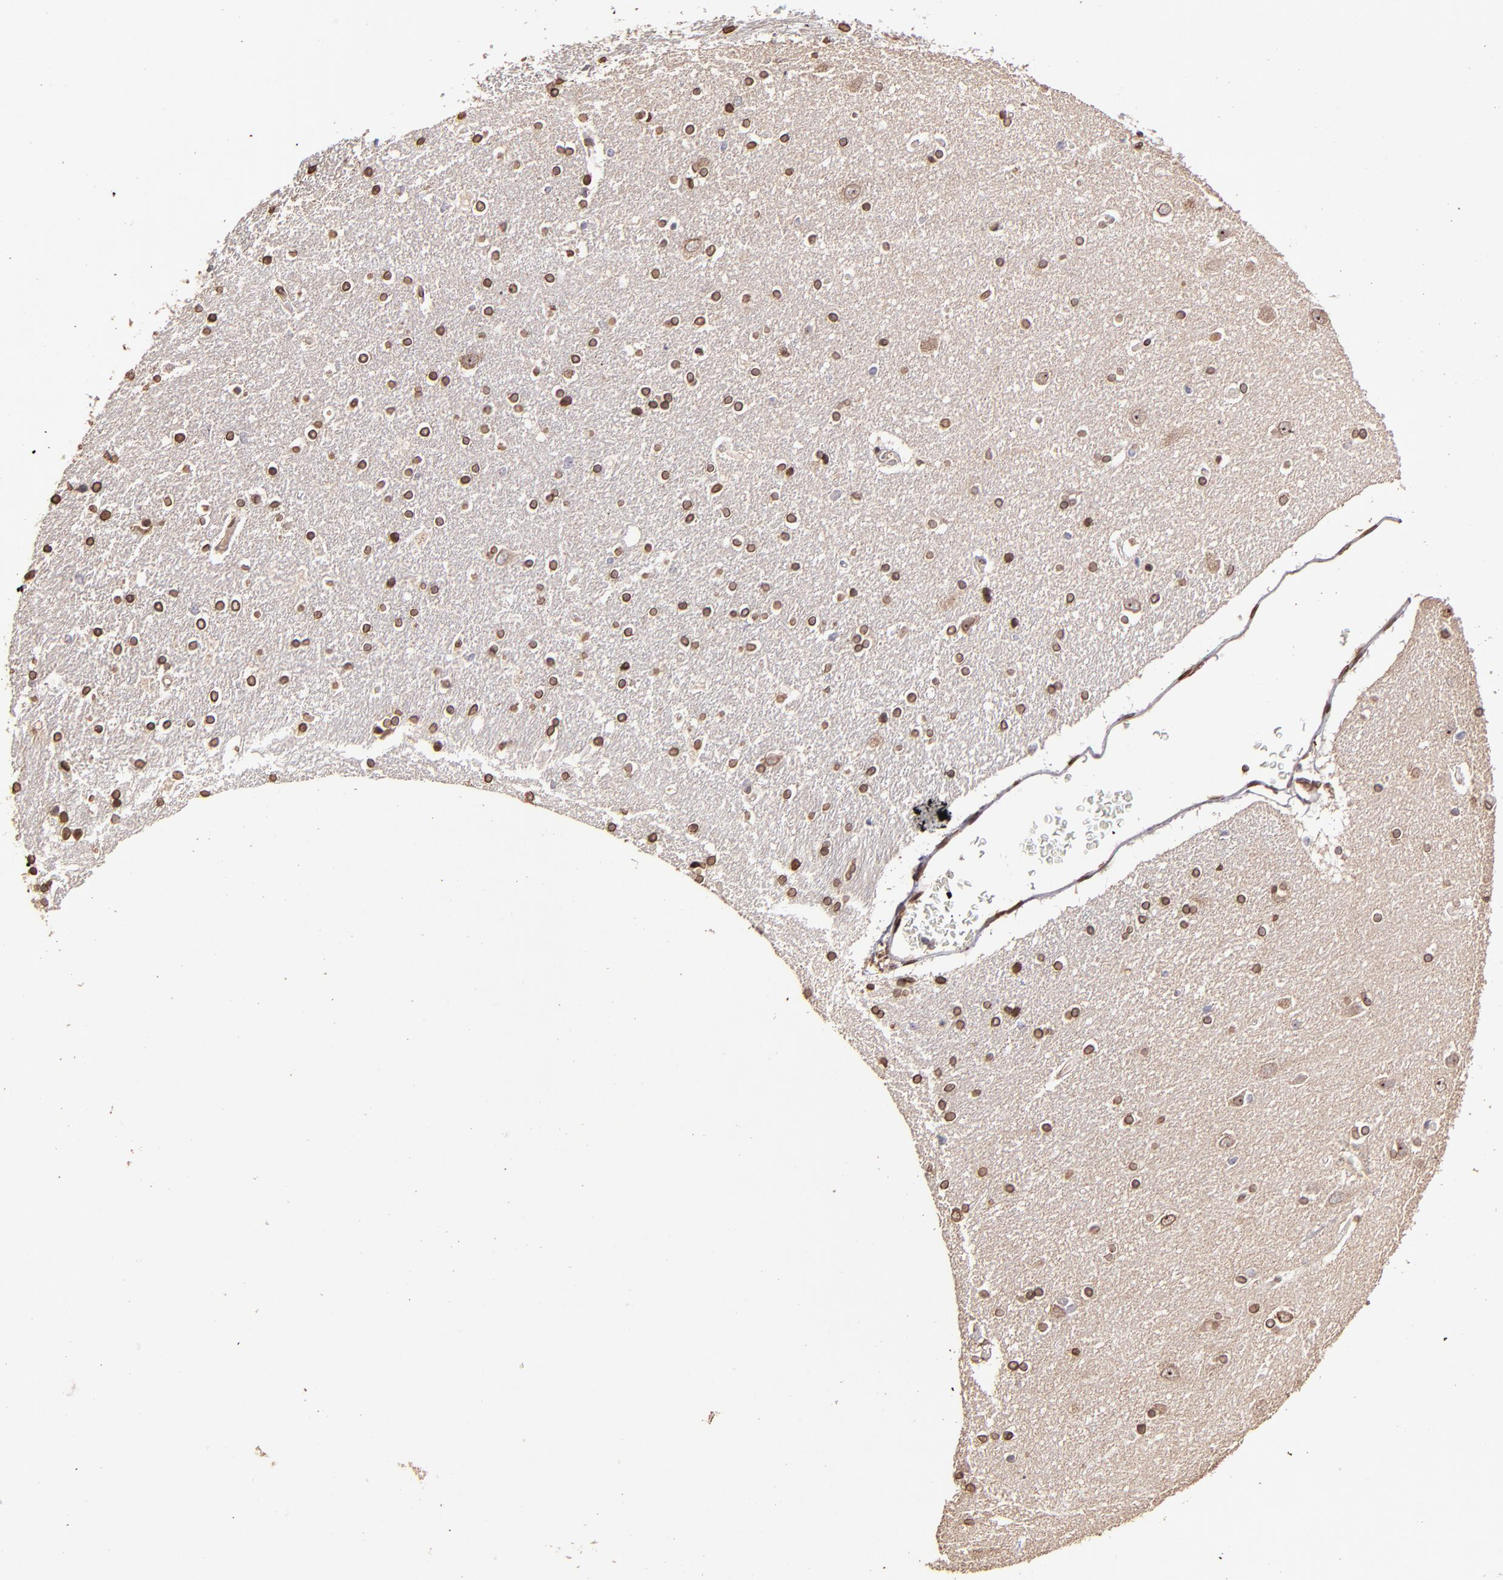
{"staining": {"intensity": "moderate", "quantity": ">75%", "location": "cytoplasmic/membranous,nuclear"}, "tissue": "caudate", "cell_type": "Glial cells", "image_type": "normal", "snomed": [{"axis": "morphology", "description": "Normal tissue, NOS"}, {"axis": "topography", "description": "Lateral ventricle wall"}], "caption": "Normal caudate demonstrates moderate cytoplasmic/membranous,nuclear positivity in about >75% of glial cells.", "gene": "PUM3", "patient": {"sex": "female", "age": 54}}